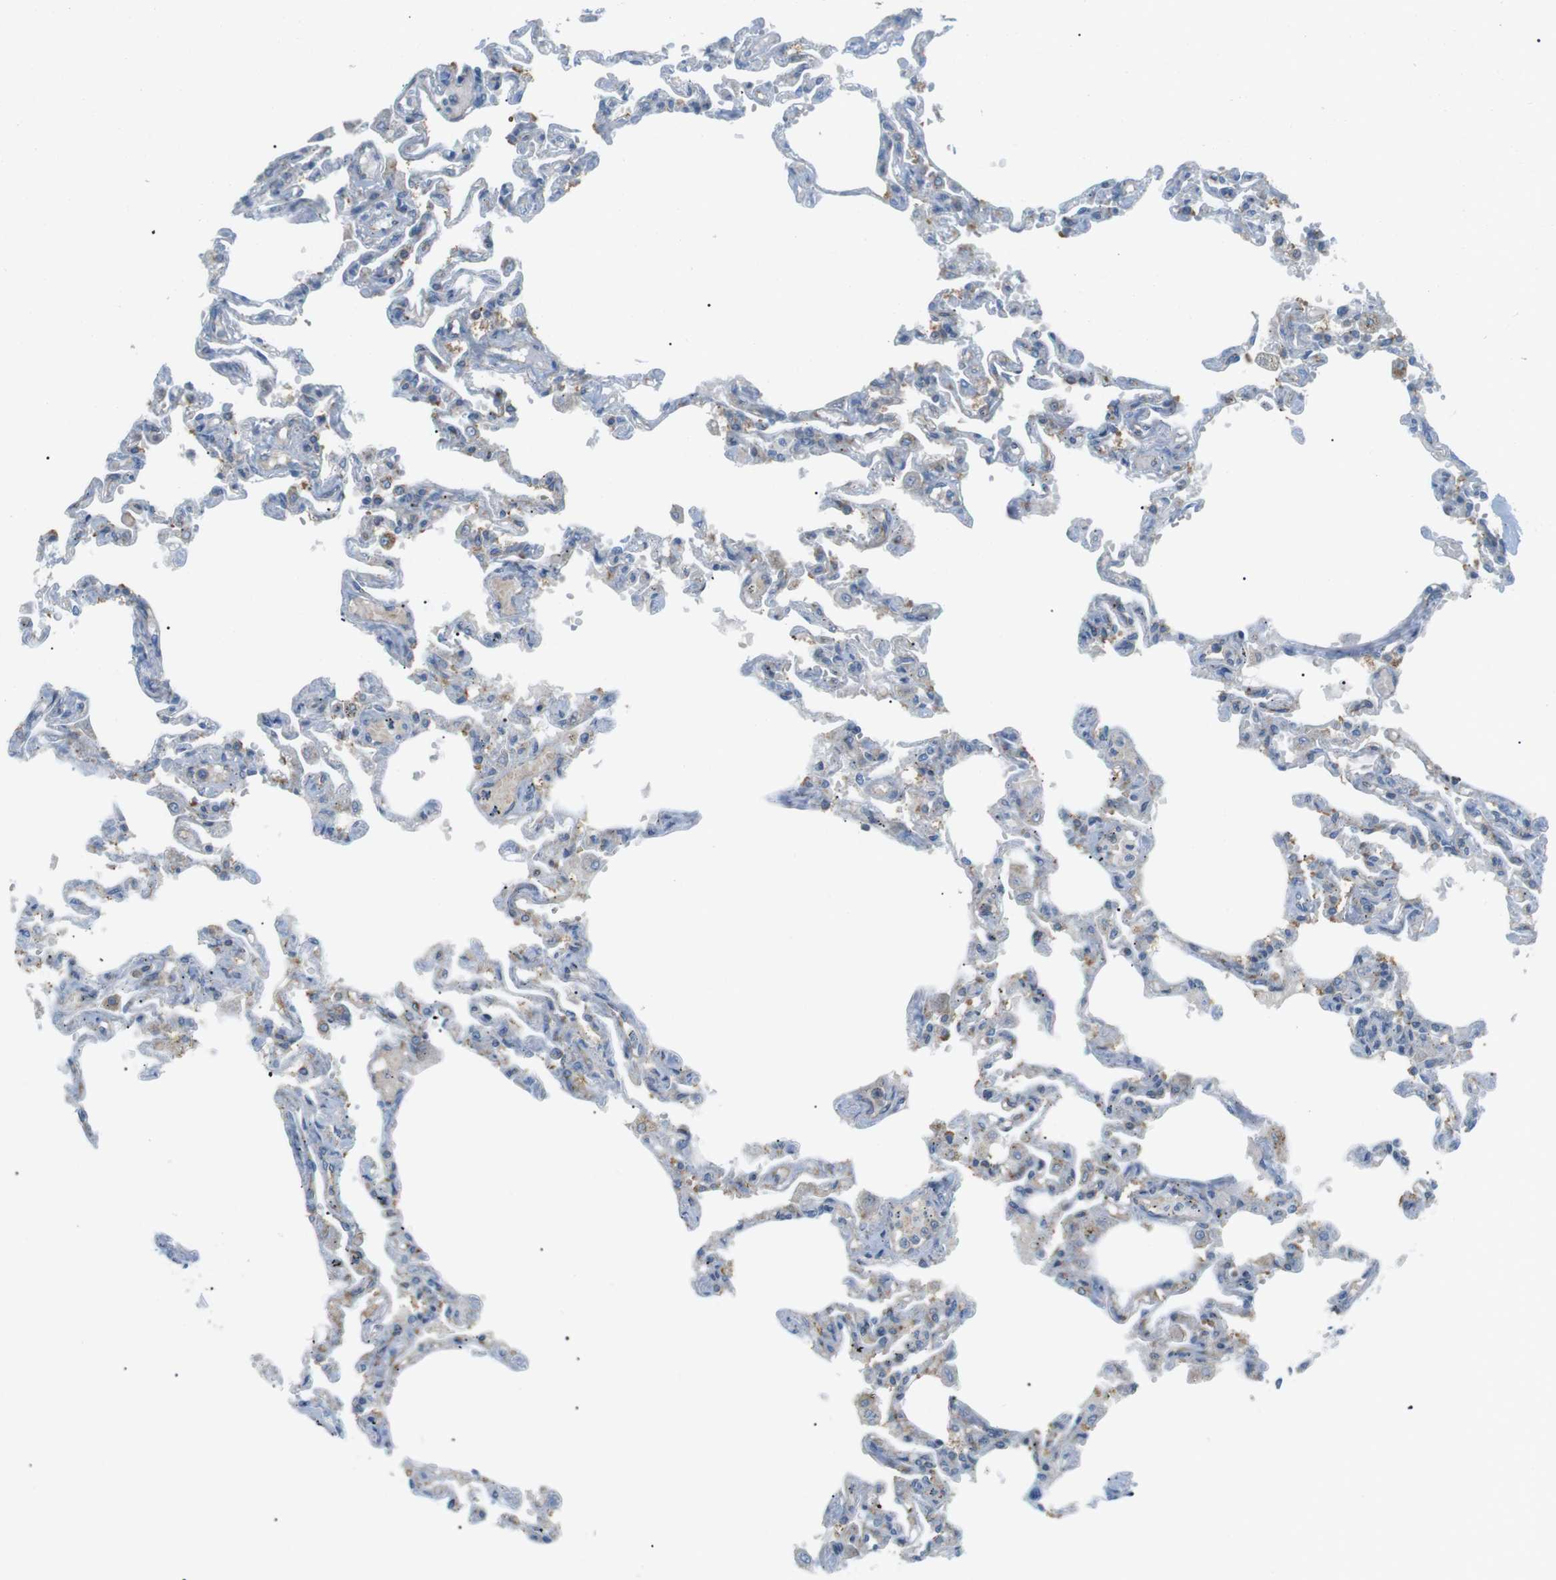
{"staining": {"intensity": "negative", "quantity": "none", "location": "none"}, "tissue": "lung", "cell_type": "Alveolar cells", "image_type": "normal", "snomed": [{"axis": "morphology", "description": "Normal tissue, NOS"}, {"axis": "topography", "description": "Lung"}], "caption": "A high-resolution micrograph shows immunohistochemistry (IHC) staining of benign lung, which shows no significant expression in alveolar cells. (Immunohistochemistry, brightfield microscopy, high magnification).", "gene": "VAMP1", "patient": {"sex": "male", "age": 21}}